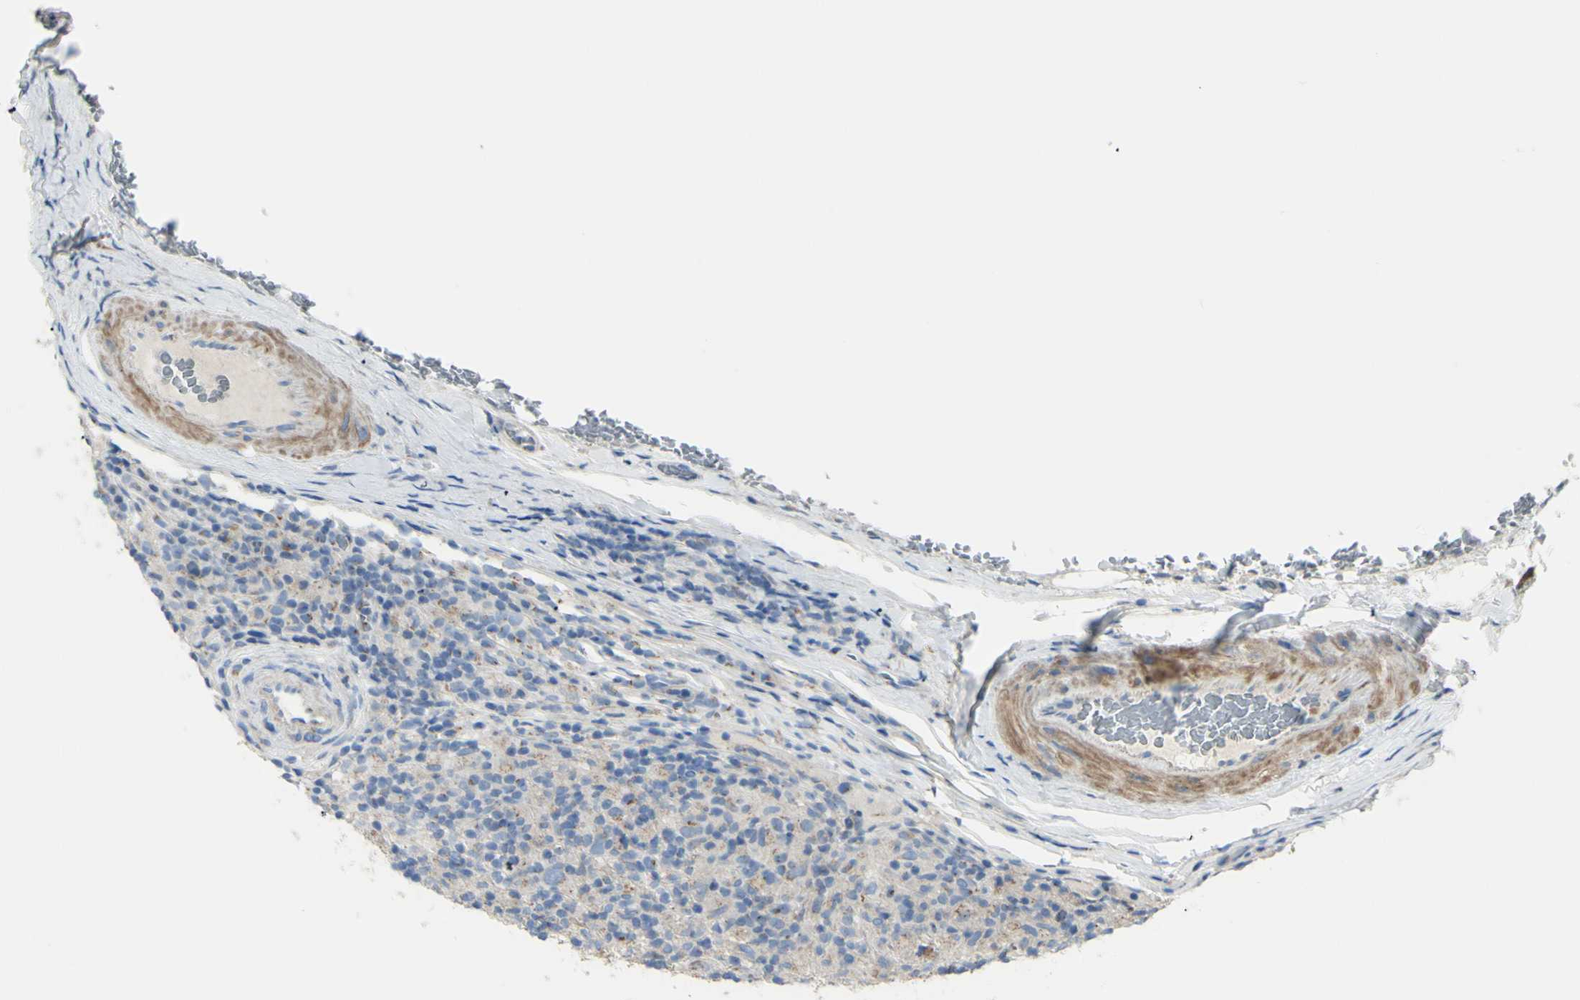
{"staining": {"intensity": "weak", "quantity": "<25%", "location": "cytoplasmic/membranous"}, "tissue": "lymphoma", "cell_type": "Tumor cells", "image_type": "cancer", "snomed": [{"axis": "morphology", "description": "Hodgkin's disease, NOS"}, {"axis": "topography", "description": "Lymph node"}], "caption": "Immunohistochemical staining of Hodgkin's disease demonstrates no significant expression in tumor cells. The staining was performed using DAB (3,3'-diaminobenzidine) to visualize the protein expression in brown, while the nuclei were stained in blue with hematoxylin (Magnification: 20x).", "gene": "B4GALT3", "patient": {"sex": "male", "age": 70}}